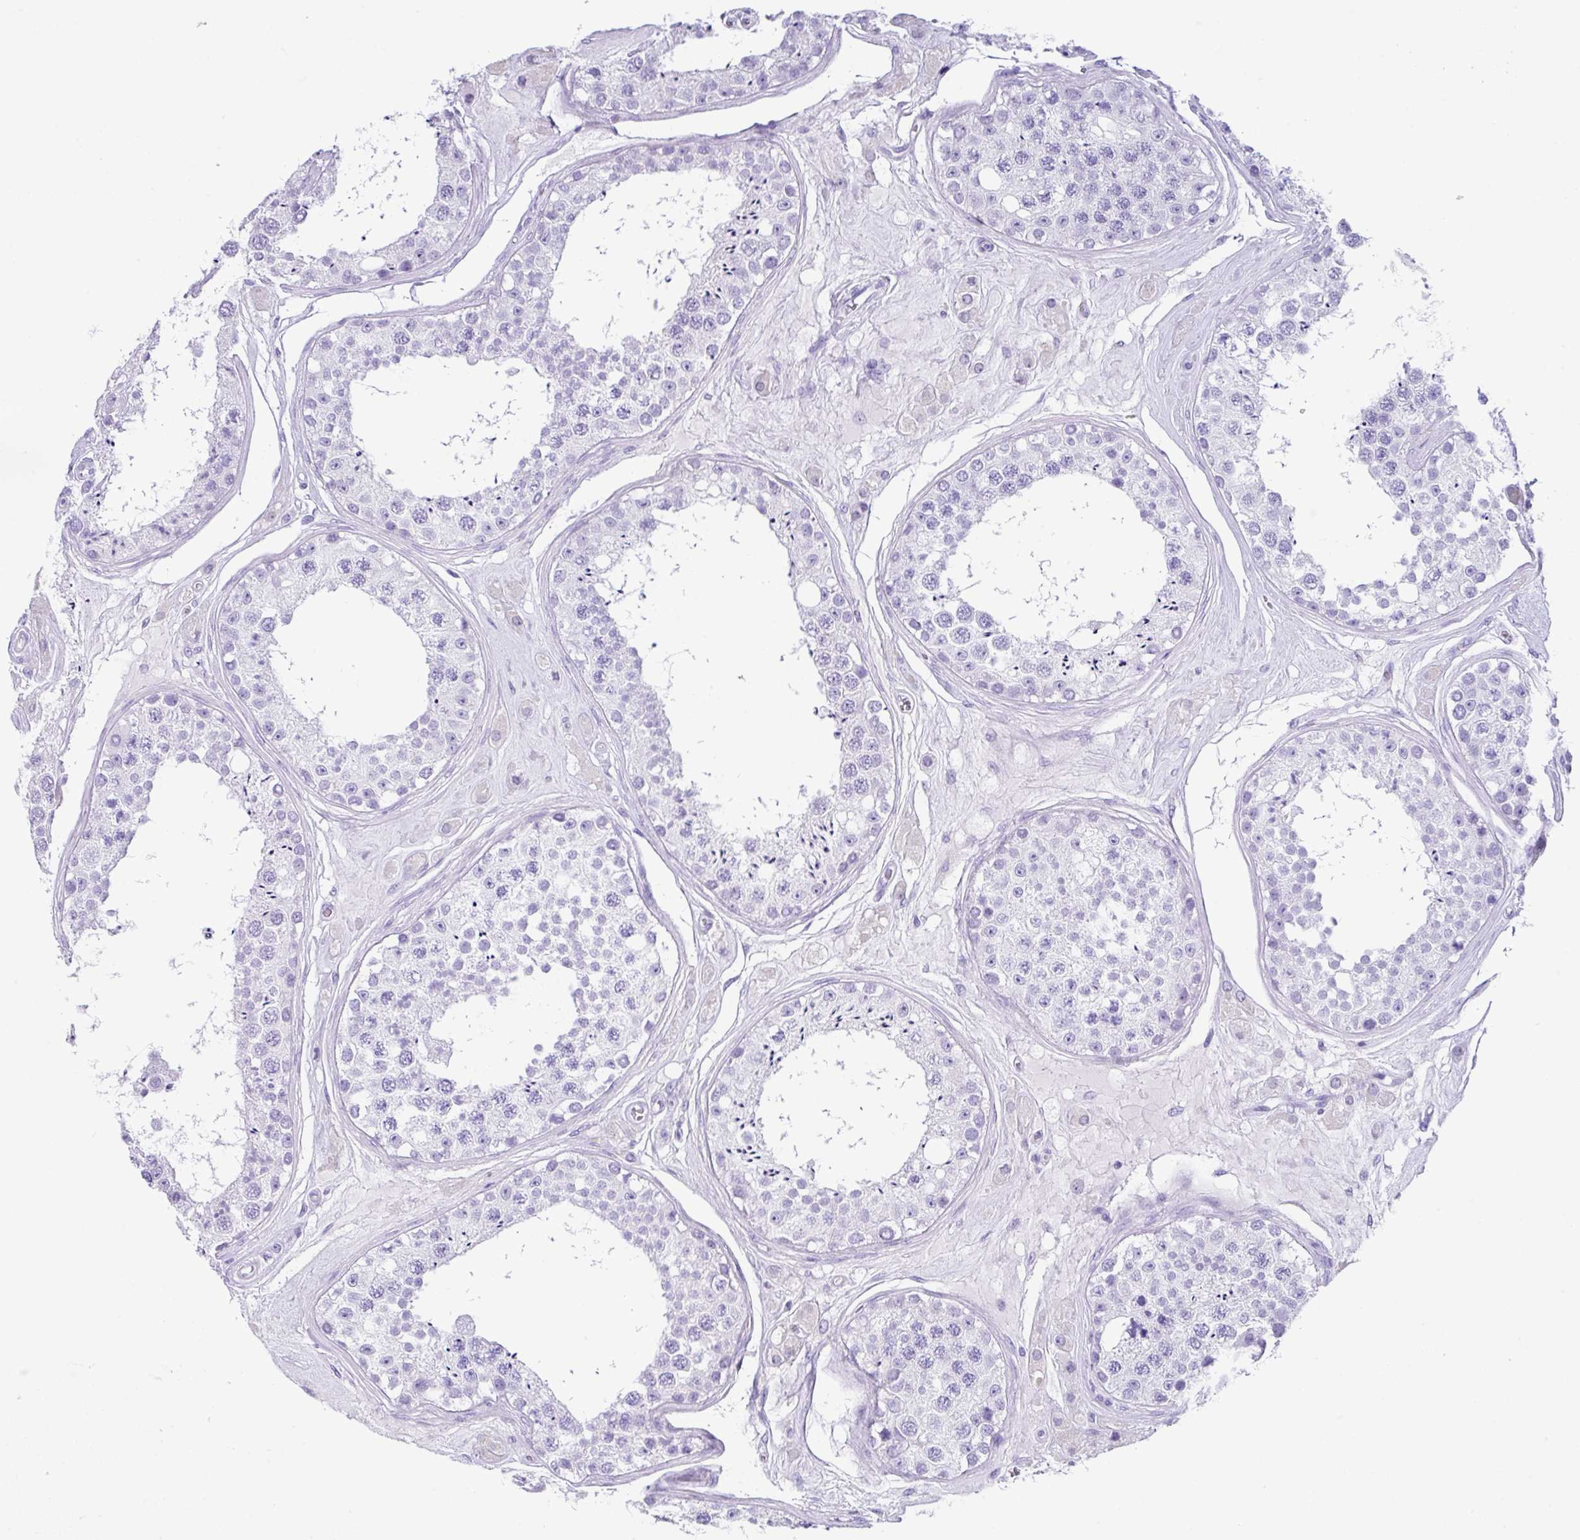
{"staining": {"intensity": "negative", "quantity": "none", "location": "none"}, "tissue": "testis", "cell_type": "Cells in seminiferous ducts", "image_type": "normal", "snomed": [{"axis": "morphology", "description": "Normal tissue, NOS"}, {"axis": "topography", "description": "Testis"}], "caption": "Immunohistochemistry (IHC) photomicrograph of unremarkable testis stained for a protein (brown), which exhibits no staining in cells in seminiferous ducts. Brightfield microscopy of immunohistochemistry (IHC) stained with DAB (3,3'-diaminobenzidine) (brown) and hematoxylin (blue), captured at high magnification.", "gene": "ZG16", "patient": {"sex": "male", "age": 25}}